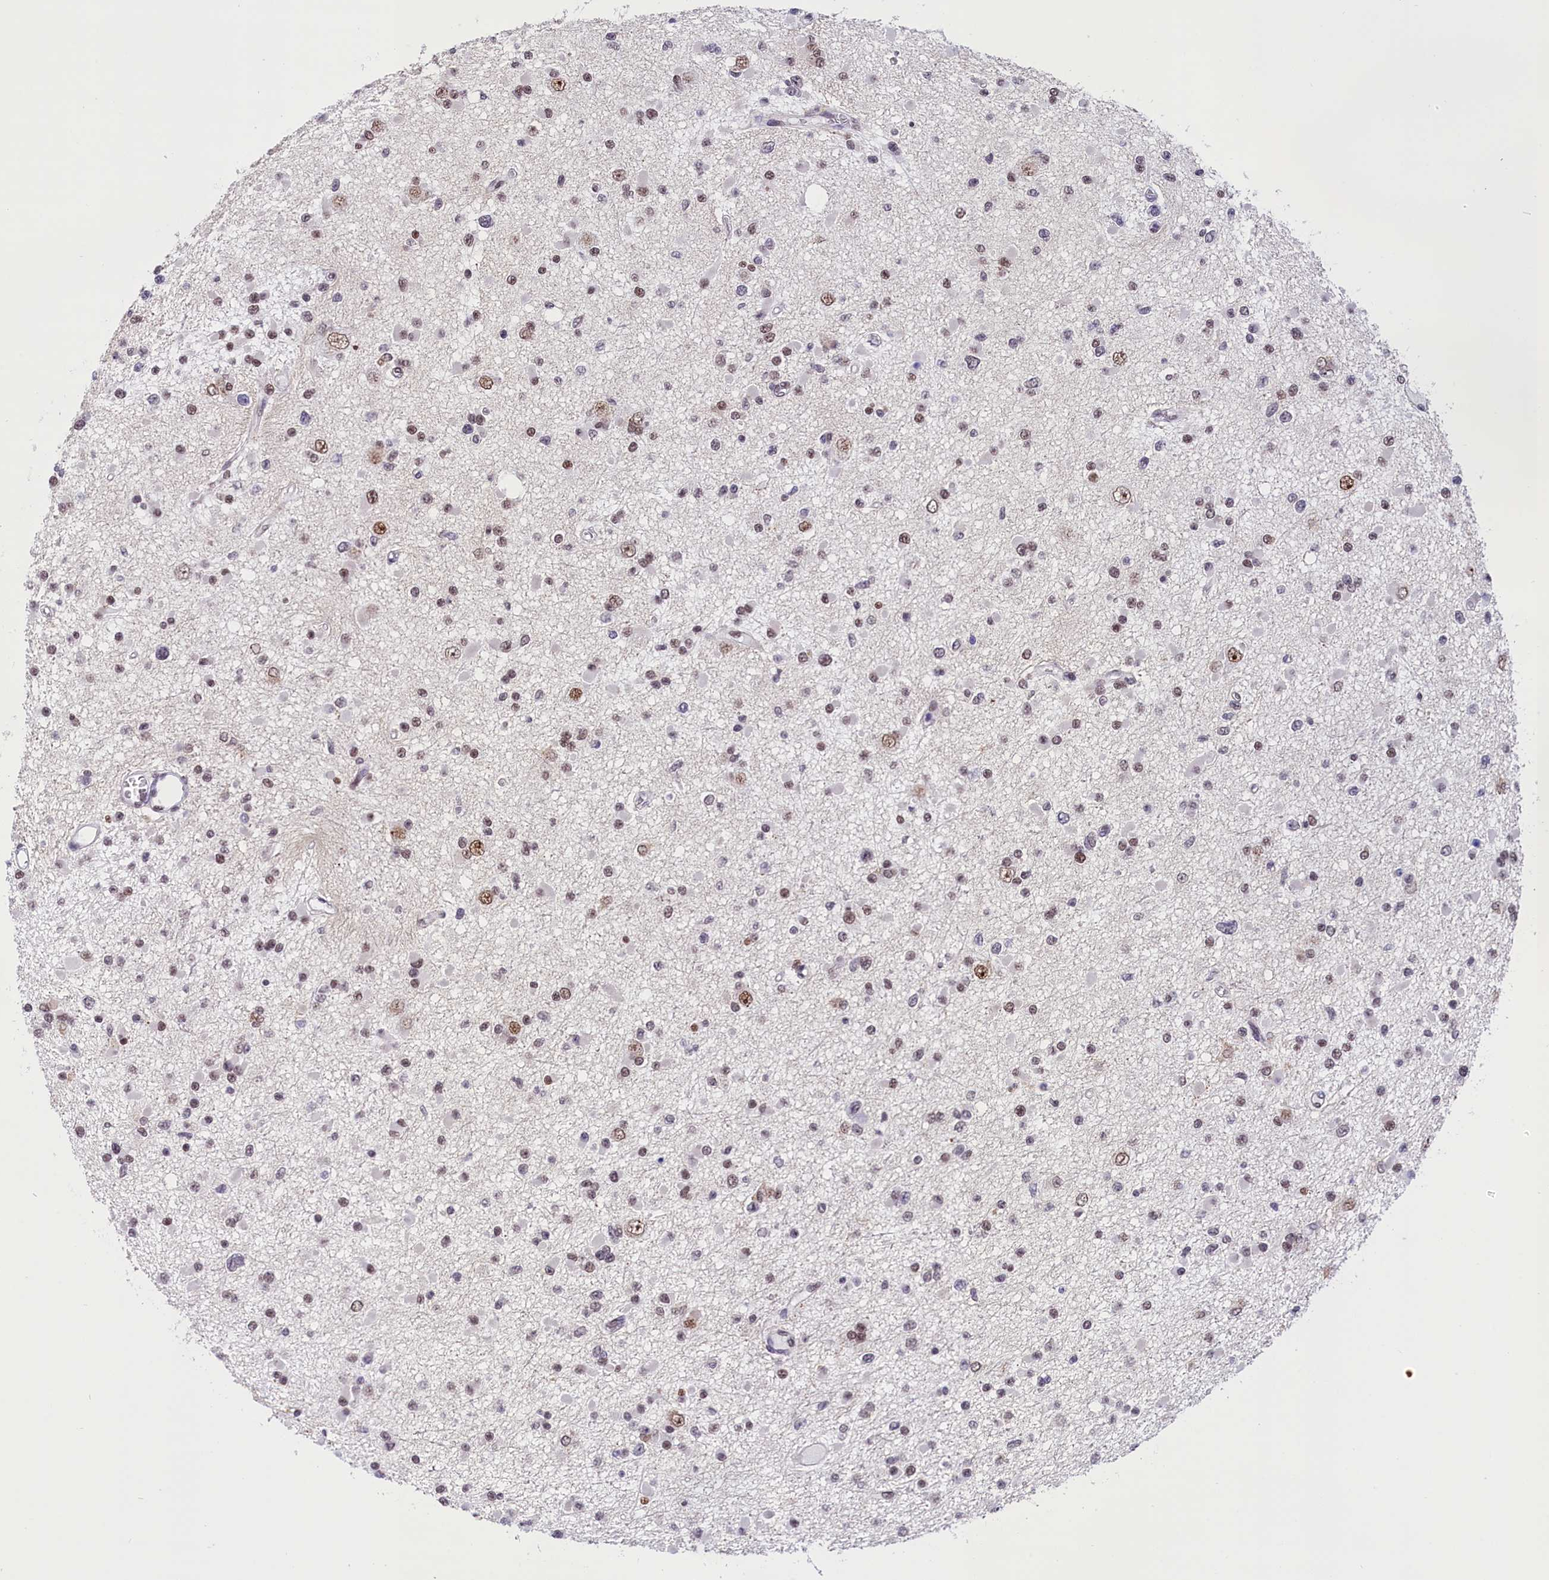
{"staining": {"intensity": "weak", "quantity": "25%-75%", "location": "nuclear"}, "tissue": "glioma", "cell_type": "Tumor cells", "image_type": "cancer", "snomed": [{"axis": "morphology", "description": "Glioma, malignant, Low grade"}, {"axis": "topography", "description": "Brain"}], "caption": "An image of glioma stained for a protein exhibits weak nuclear brown staining in tumor cells. (brown staining indicates protein expression, while blue staining denotes nuclei).", "gene": "CDYL2", "patient": {"sex": "female", "age": 22}}